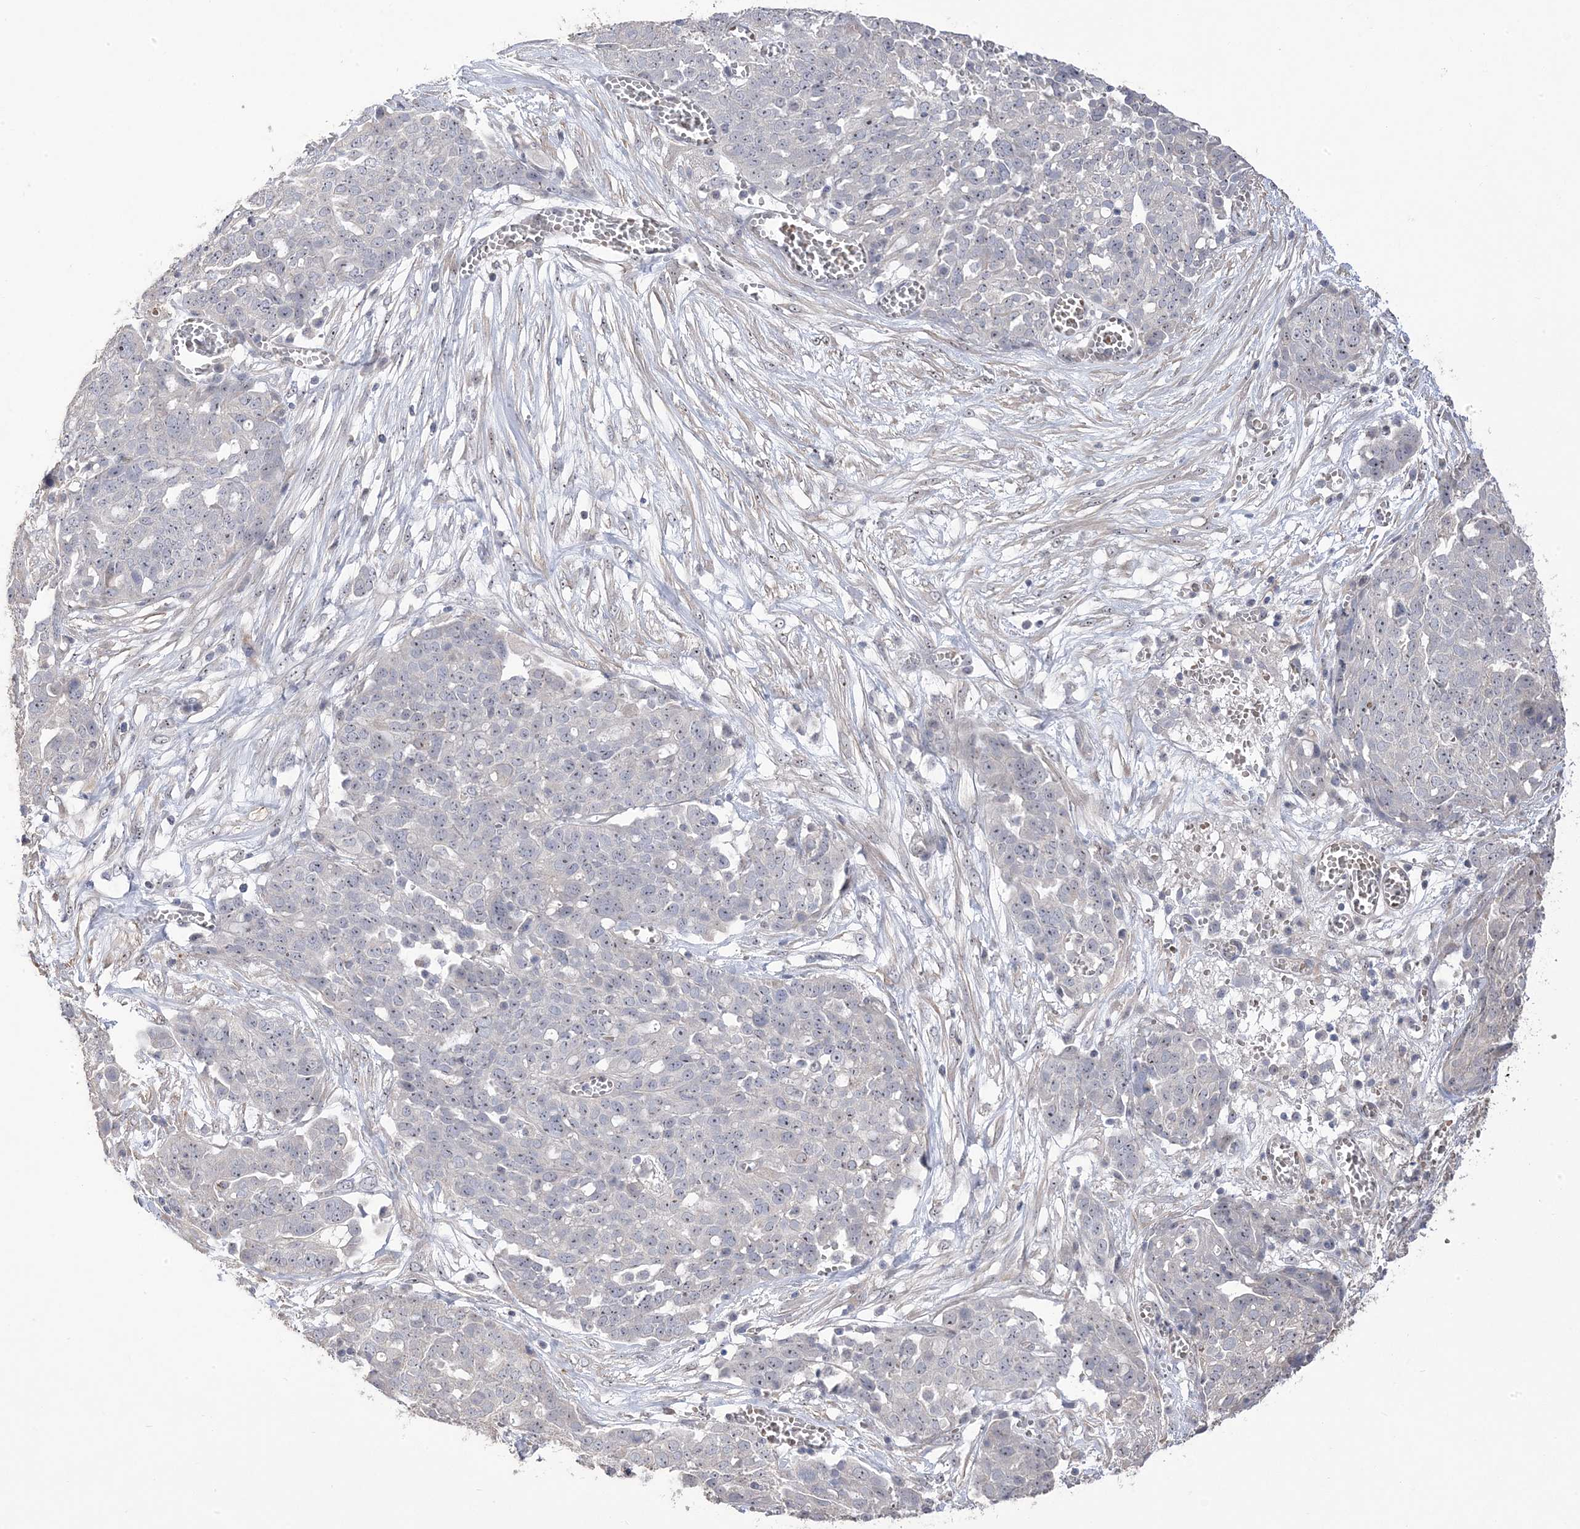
{"staining": {"intensity": "negative", "quantity": "none", "location": "none"}, "tissue": "ovarian cancer", "cell_type": "Tumor cells", "image_type": "cancer", "snomed": [{"axis": "morphology", "description": "Cystadenocarcinoma, serous, NOS"}, {"axis": "topography", "description": "Soft tissue"}, {"axis": "topography", "description": "Ovary"}], "caption": "Immunohistochemistry image of ovarian cancer stained for a protein (brown), which reveals no positivity in tumor cells.", "gene": "GTPBP6", "patient": {"sex": "female", "age": 57}}